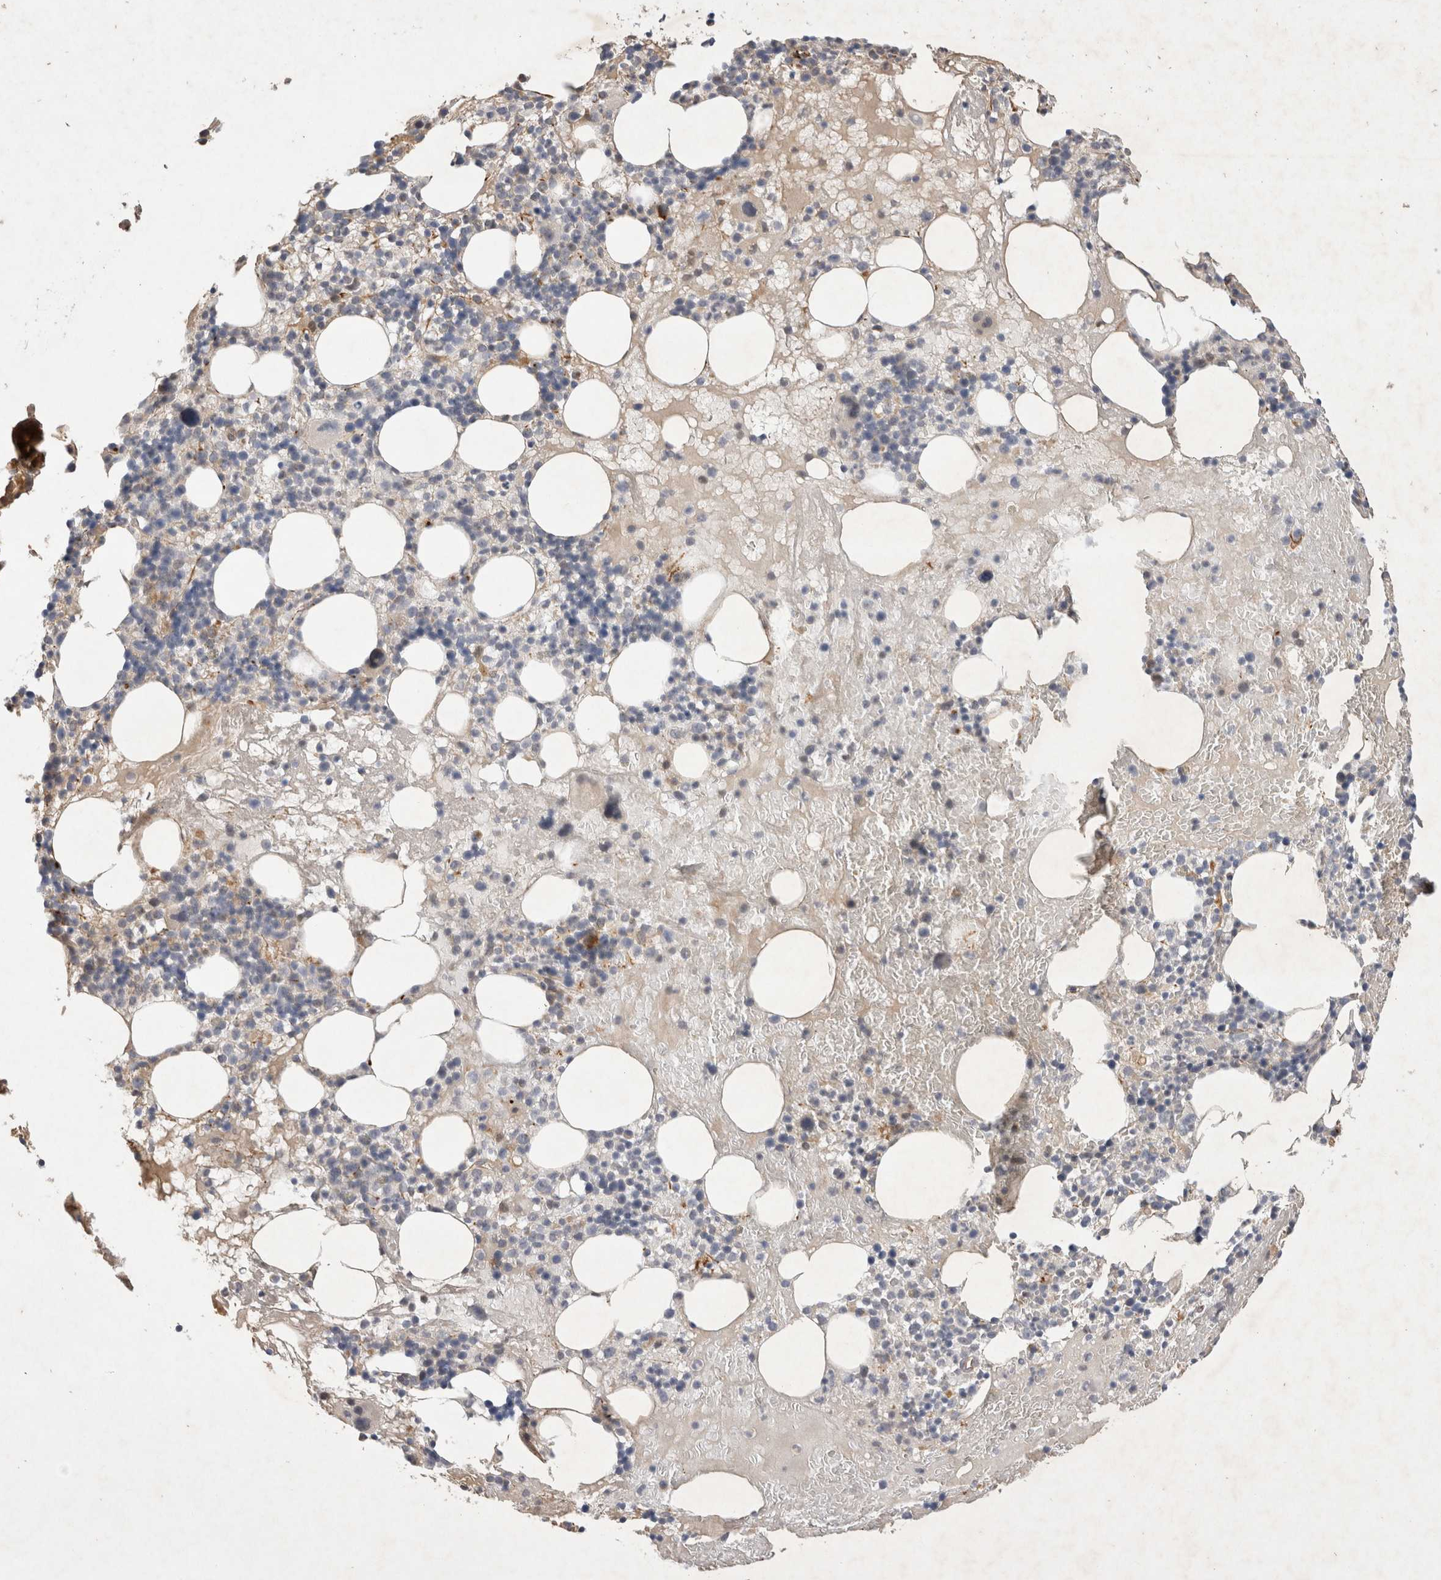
{"staining": {"intensity": "weak", "quantity": "<25%", "location": "cytoplasmic/membranous"}, "tissue": "bone marrow", "cell_type": "Hematopoietic cells", "image_type": "normal", "snomed": [{"axis": "morphology", "description": "Normal tissue, NOS"}, {"axis": "morphology", "description": "Inflammation, NOS"}, {"axis": "topography", "description": "Bone marrow"}], "caption": "Immunohistochemistry photomicrograph of normal bone marrow: bone marrow stained with DAB (3,3'-diaminobenzidine) shows no significant protein positivity in hematopoietic cells. (Brightfield microscopy of DAB IHC at high magnification).", "gene": "NMU", "patient": {"sex": "female", "age": 77}}